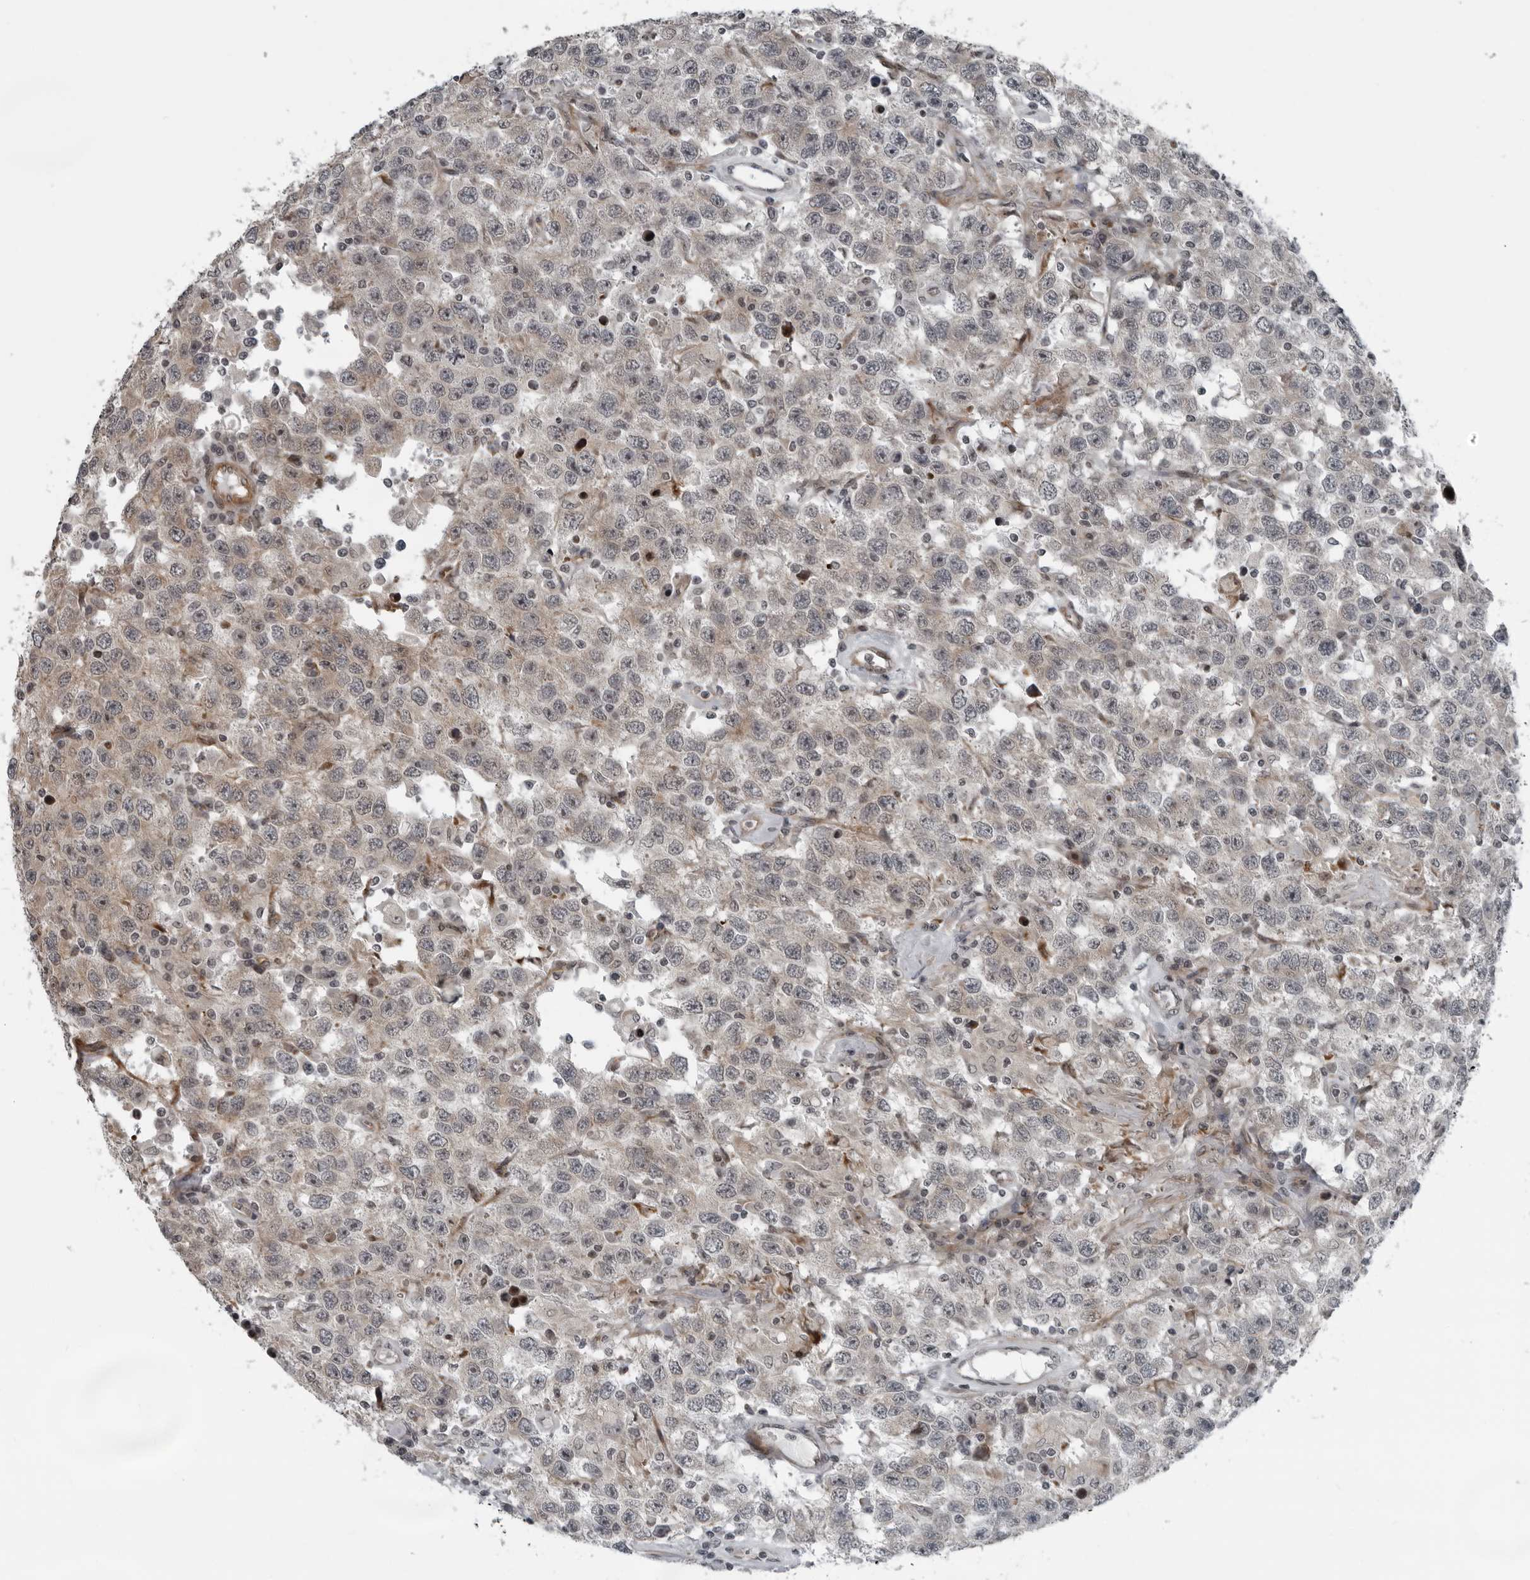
{"staining": {"intensity": "weak", "quantity": "25%-75%", "location": "cytoplasmic/membranous"}, "tissue": "testis cancer", "cell_type": "Tumor cells", "image_type": "cancer", "snomed": [{"axis": "morphology", "description": "Seminoma, NOS"}, {"axis": "topography", "description": "Testis"}], "caption": "Immunohistochemistry (IHC) (DAB (3,3'-diaminobenzidine)) staining of testis seminoma demonstrates weak cytoplasmic/membranous protein staining in about 25%-75% of tumor cells.", "gene": "FAM102B", "patient": {"sex": "male", "age": 41}}